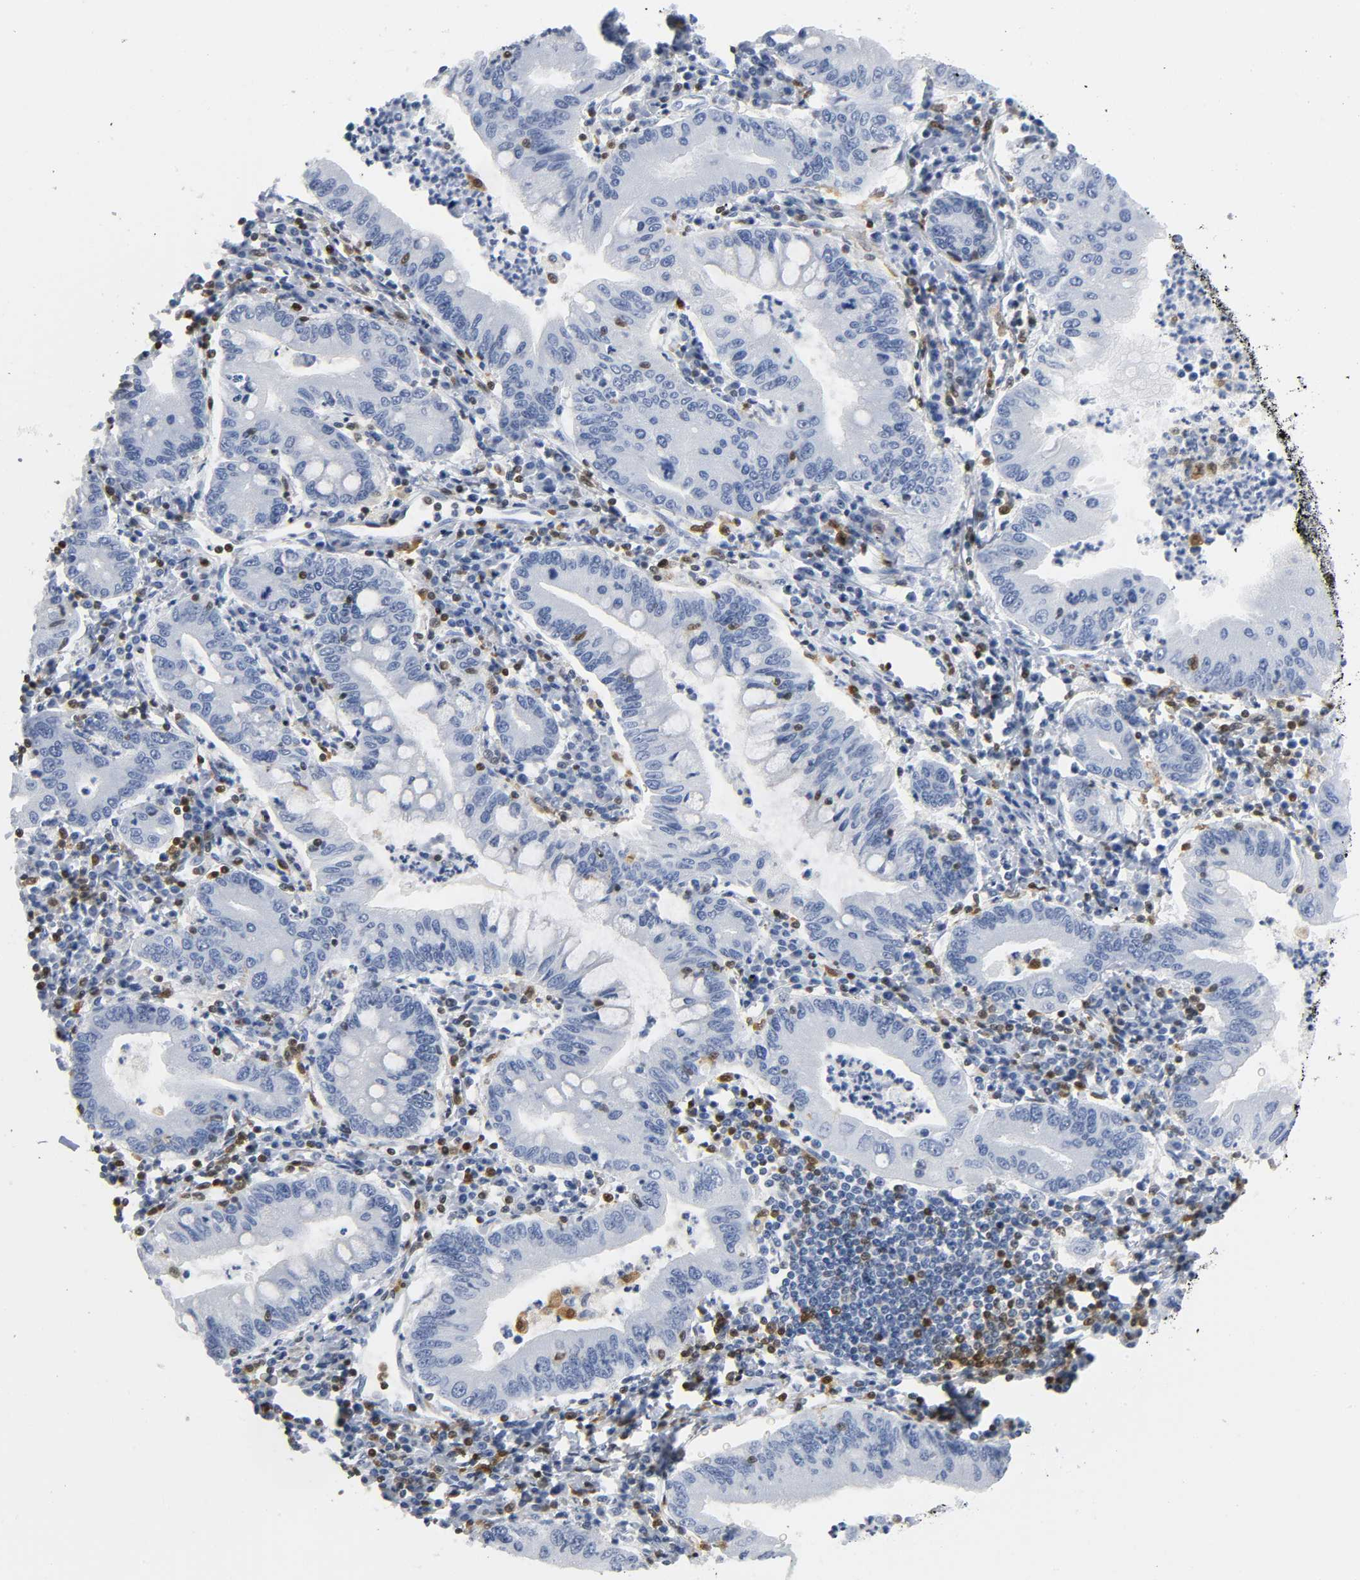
{"staining": {"intensity": "negative", "quantity": "none", "location": "none"}, "tissue": "stomach cancer", "cell_type": "Tumor cells", "image_type": "cancer", "snomed": [{"axis": "morphology", "description": "Normal tissue, NOS"}, {"axis": "morphology", "description": "Adenocarcinoma, NOS"}, {"axis": "topography", "description": "Esophagus"}, {"axis": "topography", "description": "Stomach, upper"}, {"axis": "topography", "description": "Peripheral nerve tissue"}], "caption": "Tumor cells are negative for brown protein staining in stomach cancer (adenocarcinoma). (Brightfield microscopy of DAB immunohistochemistry at high magnification).", "gene": "DOK2", "patient": {"sex": "male", "age": 62}}